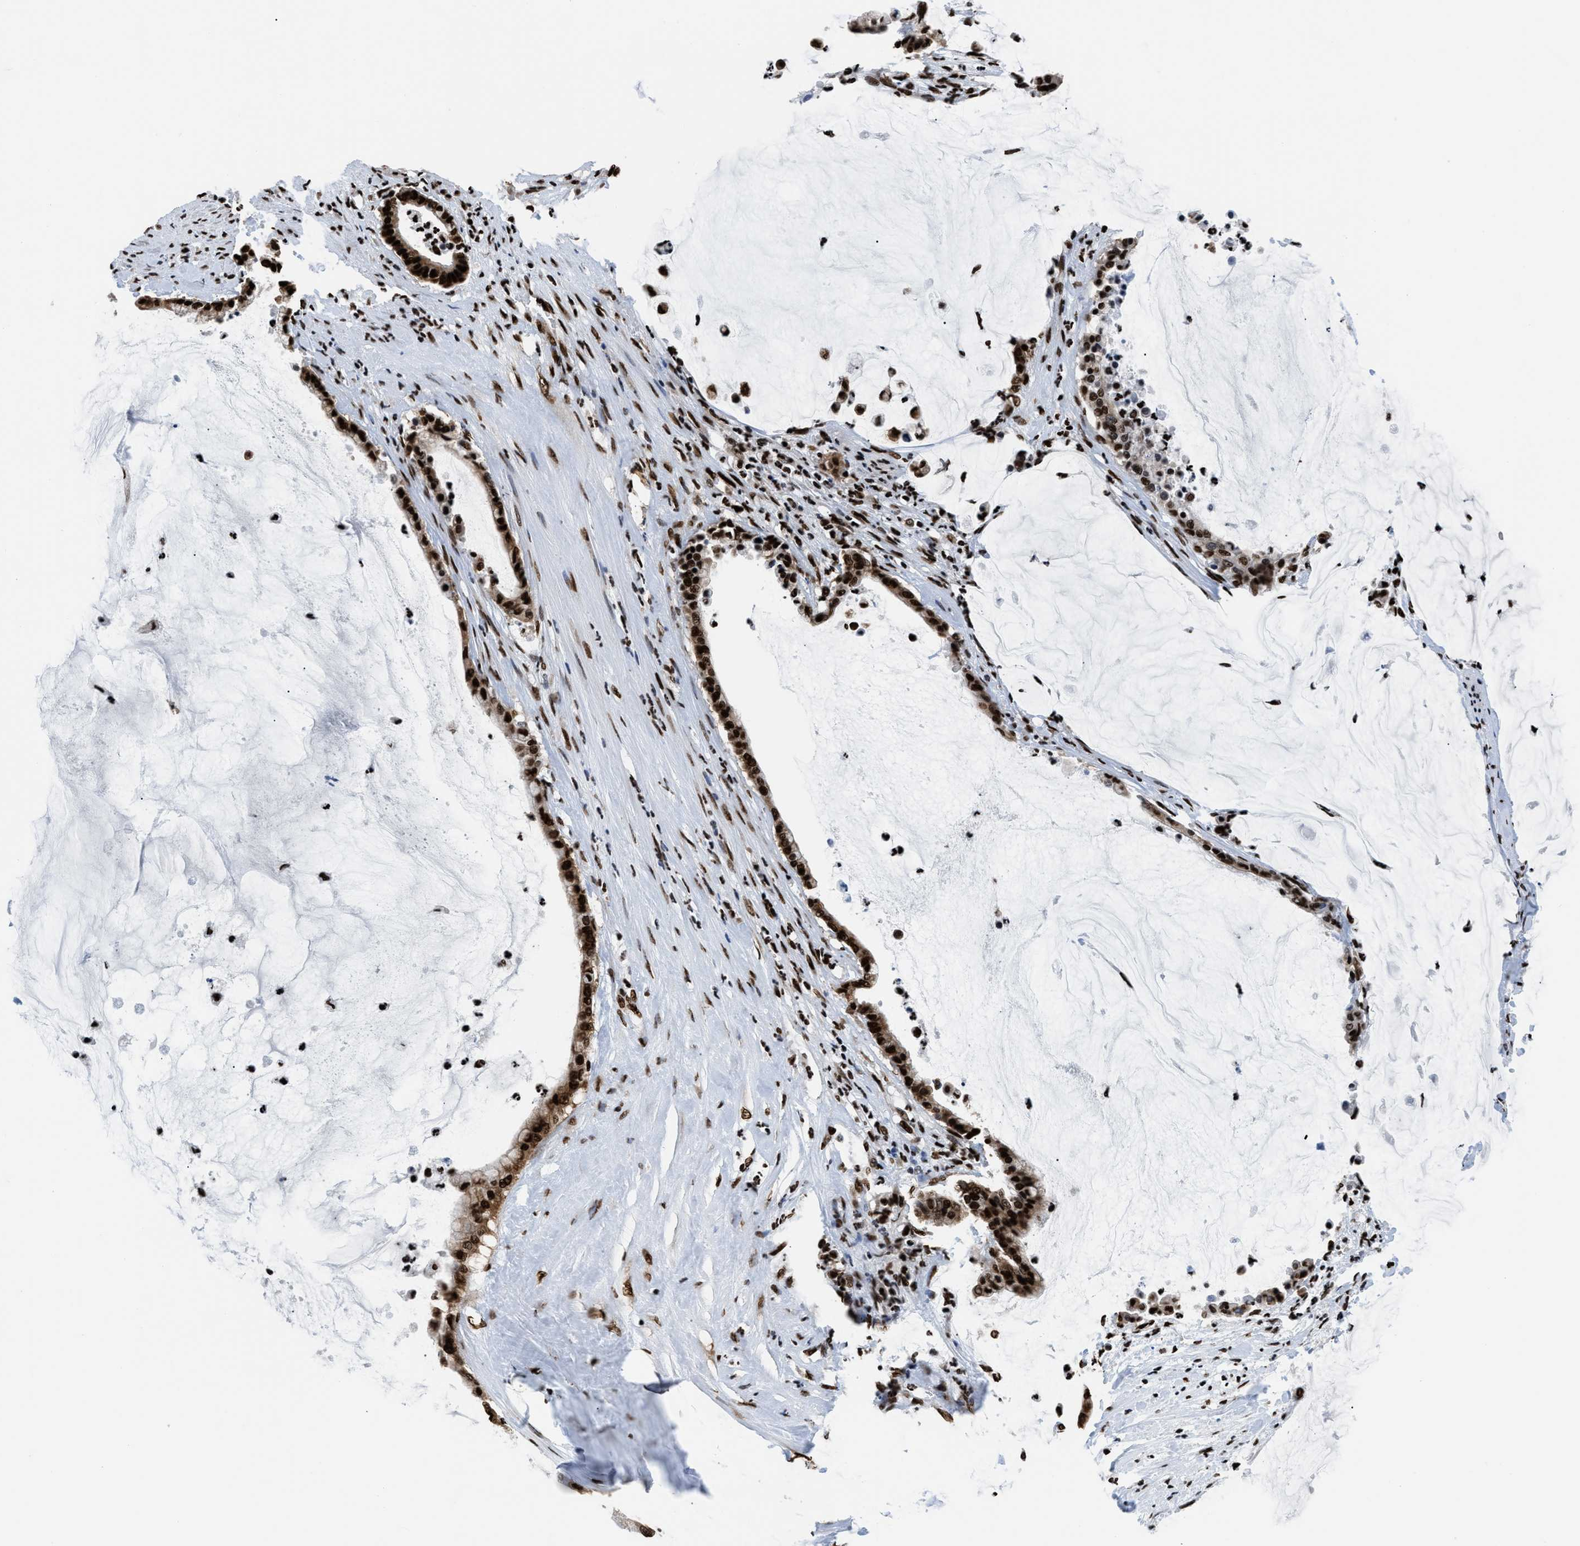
{"staining": {"intensity": "strong", "quantity": ">75%", "location": "nuclear"}, "tissue": "pancreatic cancer", "cell_type": "Tumor cells", "image_type": "cancer", "snomed": [{"axis": "morphology", "description": "Adenocarcinoma, NOS"}, {"axis": "topography", "description": "Pancreas"}], "caption": "Brown immunohistochemical staining in human pancreatic adenocarcinoma shows strong nuclear expression in about >75% of tumor cells.", "gene": "HNRNPM", "patient": {"sex": "male", "age": 41}}